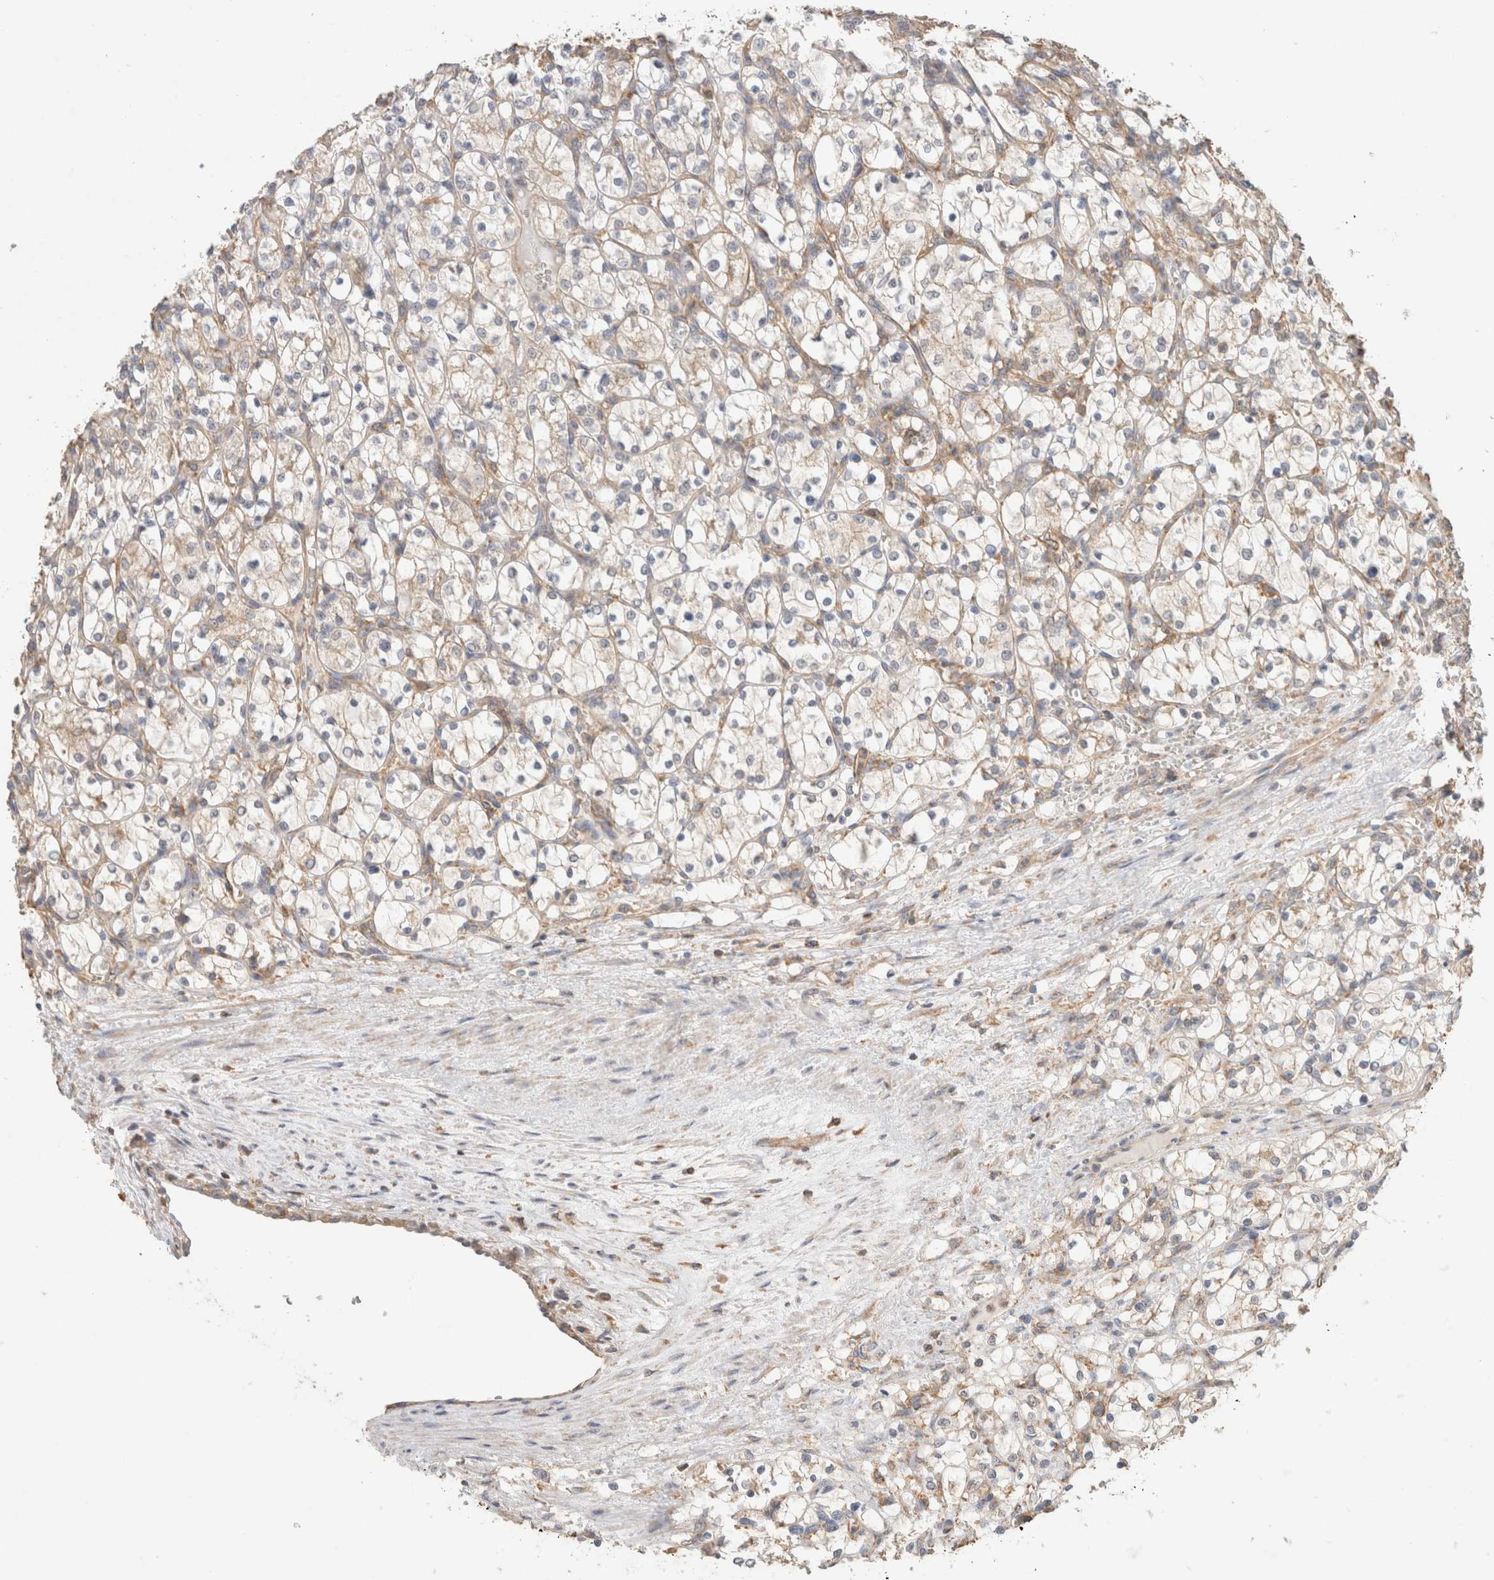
{"staining": {"intensity": "negative", "quantity": "none", "location": "none"}, "tissue": "renal cancer", "cell_type": "Tumor cells", "image_type": "cancer", "snomed": [{"axis": "morphology", "description": "Adenocarcinoma, NOS"}, {"axis": "topography", "description": "Kidney"}], "caption": "Immunohistochemical staining of renal cancer reveals no significant expression in tumor cells.", "gene": "CFAP418", "patient": {"sex": "female", "age": 69}}